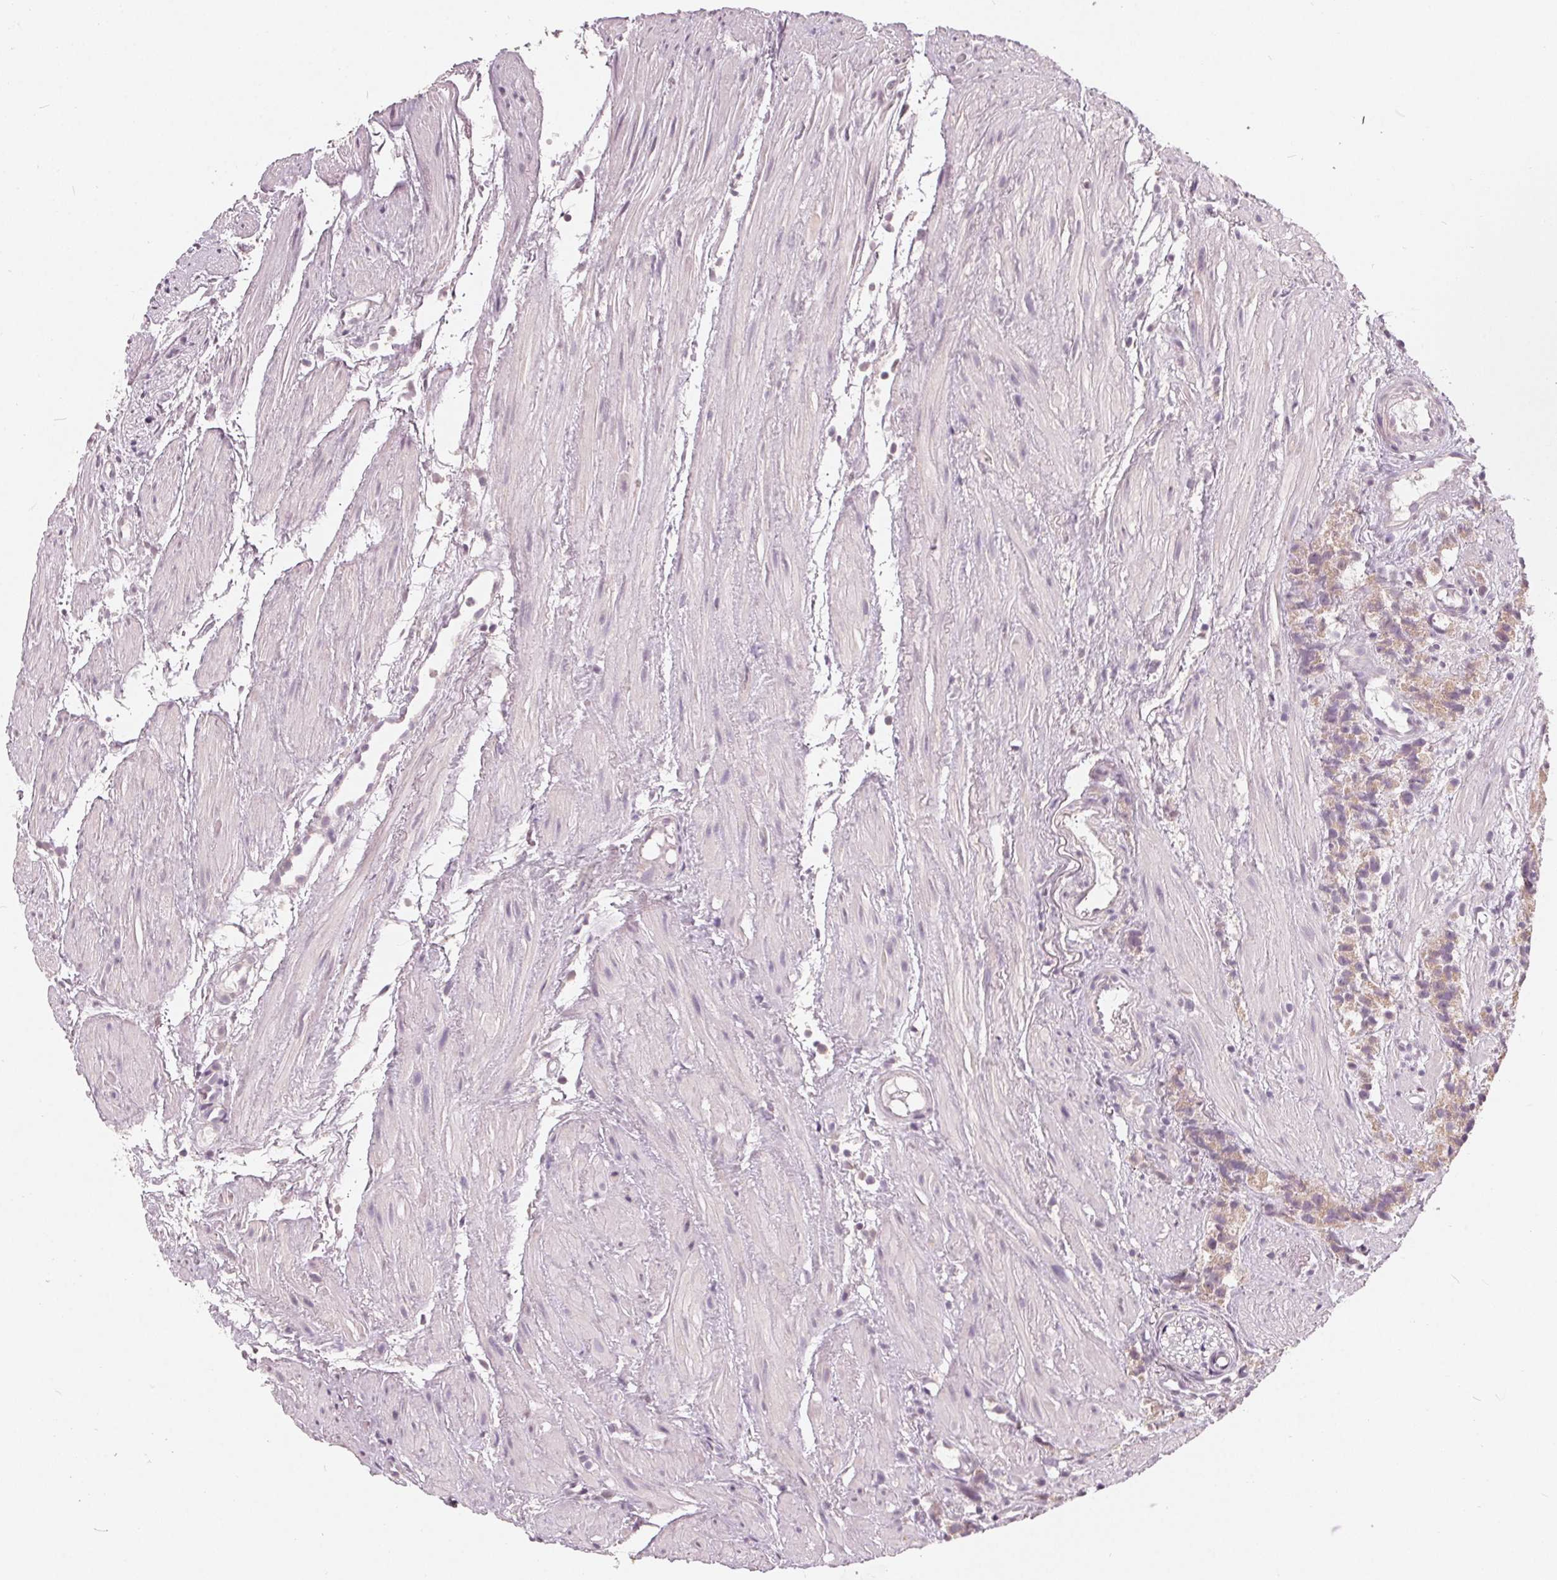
{"staining": {"intensity": "weak", "quantity": "<25%", "location": "cytoplasmic/membranous"}, "tissue": "prostate cancer", "cell_type": "Tumor cells", "image_type": "cancer", "snomed": [{"axis": "morphology", "description": "Adenocarcinoma, High grade"}, {"axis": "topography", "description": "Prostate"}], "caption": "Prostate cancer was stained to show a protein in brown. There is no significant expression in tumor cells.", "gene": "TRIM60", "patient": {"sex": "male", "age": 68}}